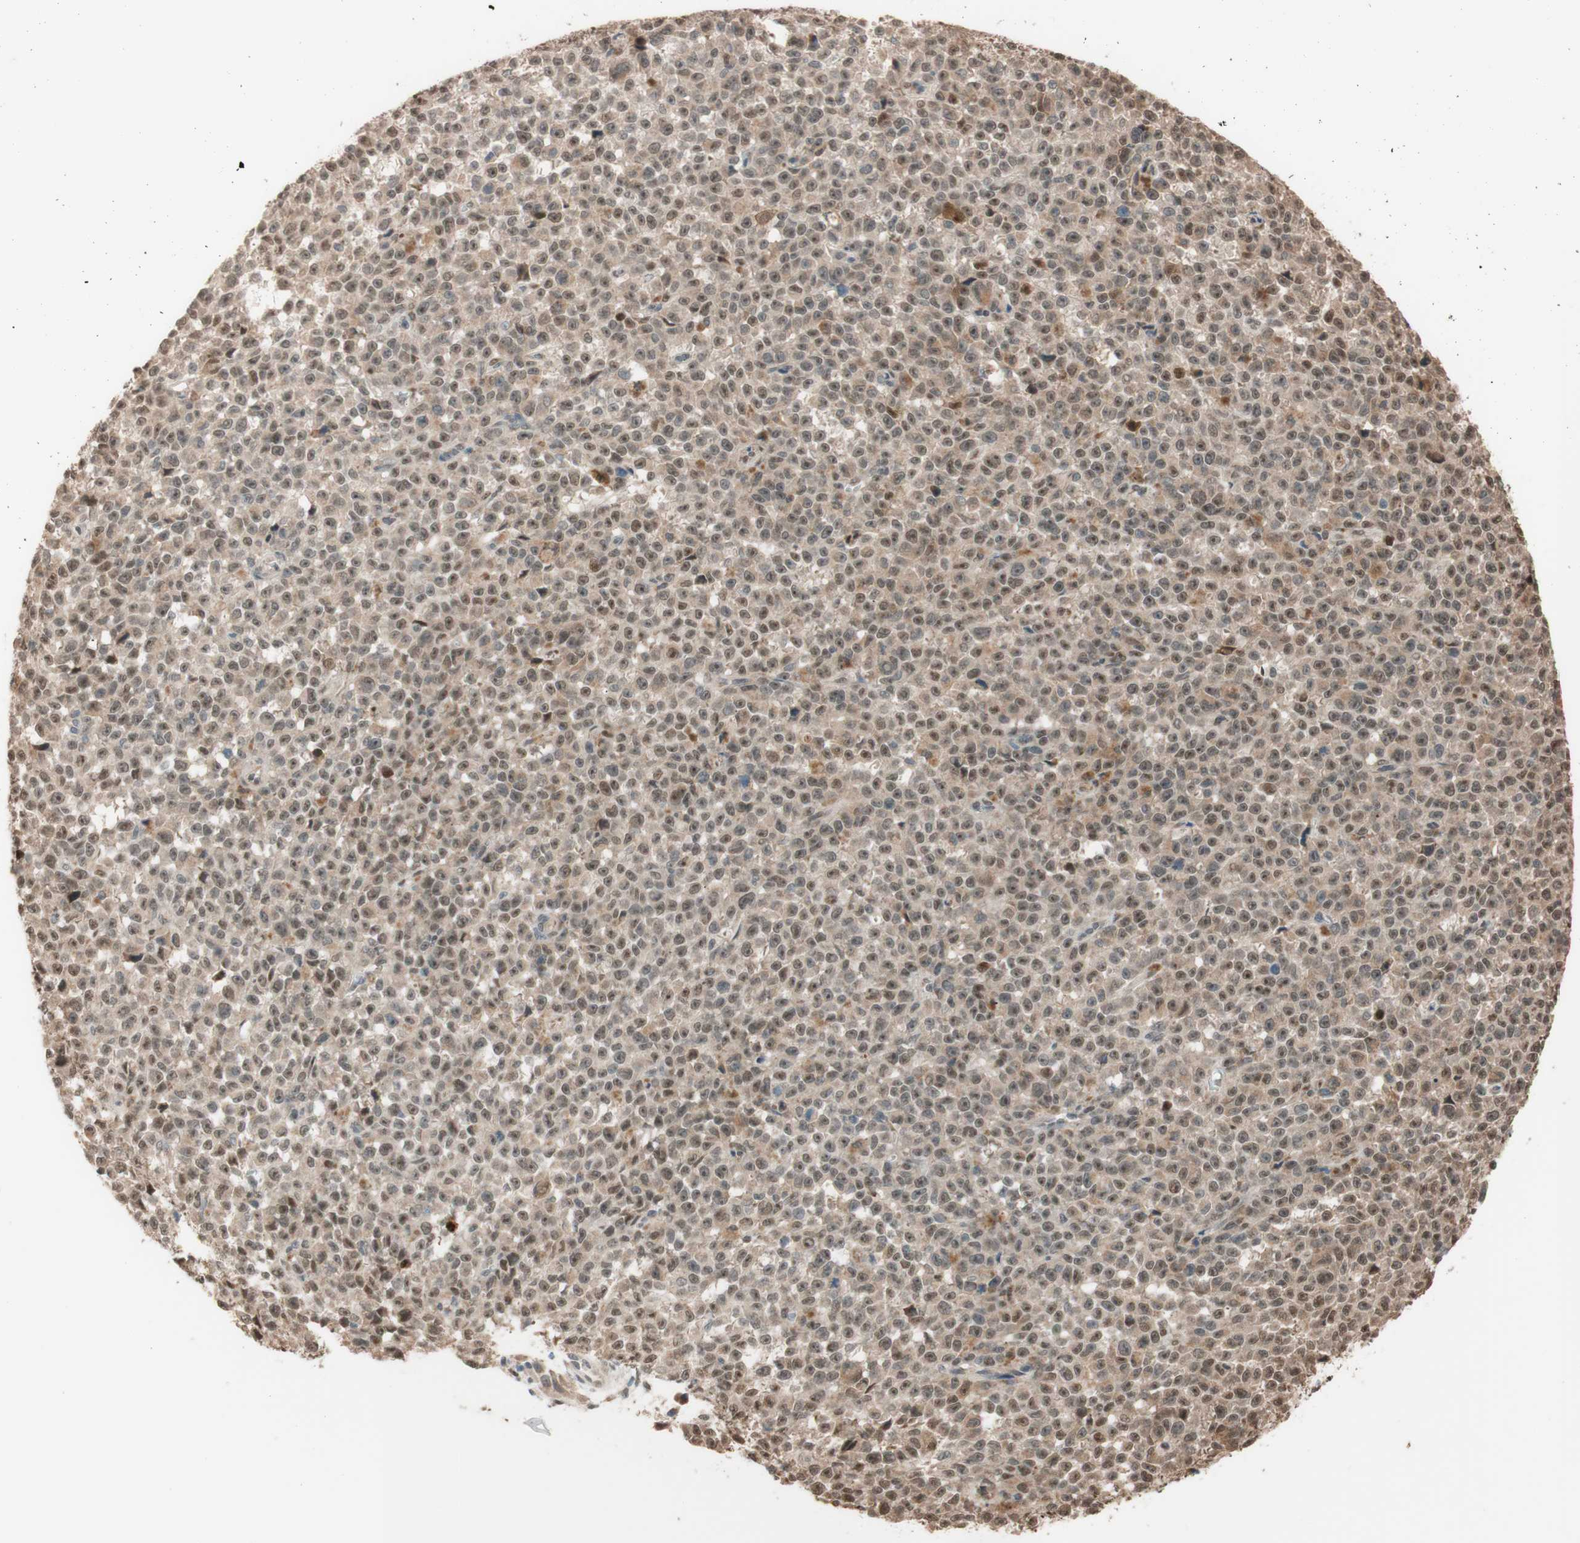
{"staining": {"intensity": "weak", "quantity": "<25%", "location": "cytoplasmic/membranous"}, "tissue": "melanoma", "cell_type": "Tumor cells", "image_type": "cancer", "snomed": [{"axis": "morphology", "description": "Malignant melanoma, NOS"}, {"axis": "topography", "description": "Skin"}], "caption": "Malignant melanoma was stained to show a protein in brown. There is no significant staining in tumor cells. (Immunohistochemistry, brightfield microscopy, high magnification).", "gene": "CCNC", "patient": {"sex": "female", "age": 82}}